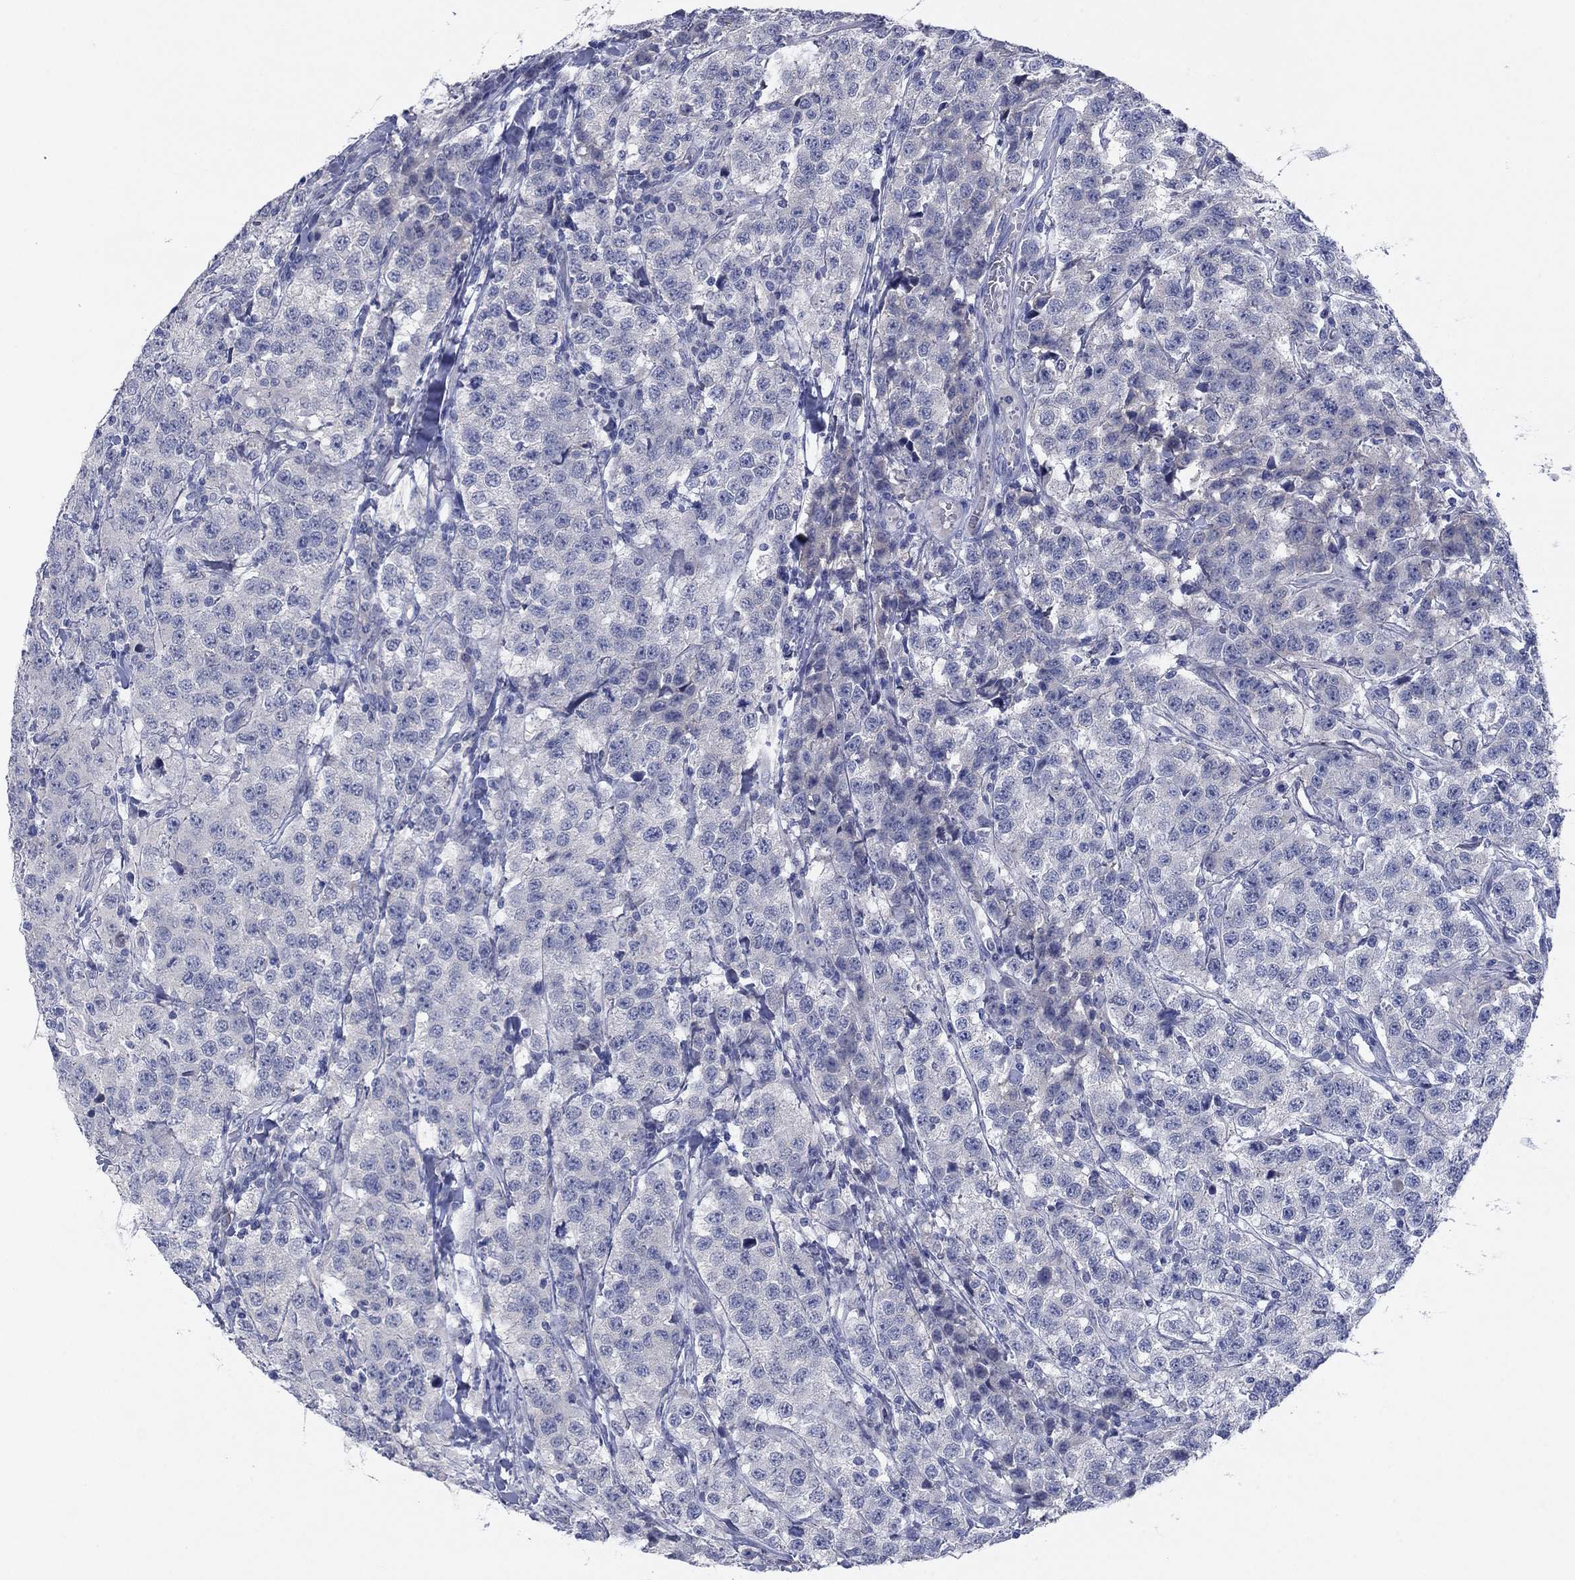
{"staining": {"intensity": "negative", "quantity": "none", "location": "none"}, "tissue": "testis cancer", "cell_type": "Tumor cells", "image_type": "cancer", "snomed": [{"axis": "morphology", "description": "Seminoma, NOS"}, {"axis": "topography", "description": "Testis"}], "caption": "Testis cancer (seminoma) was stained to show a protein in brown. There is no significant staining in tumor cells.", "gene": "CNTNAP4", "patient": {"sex": "male", "age": 59}}